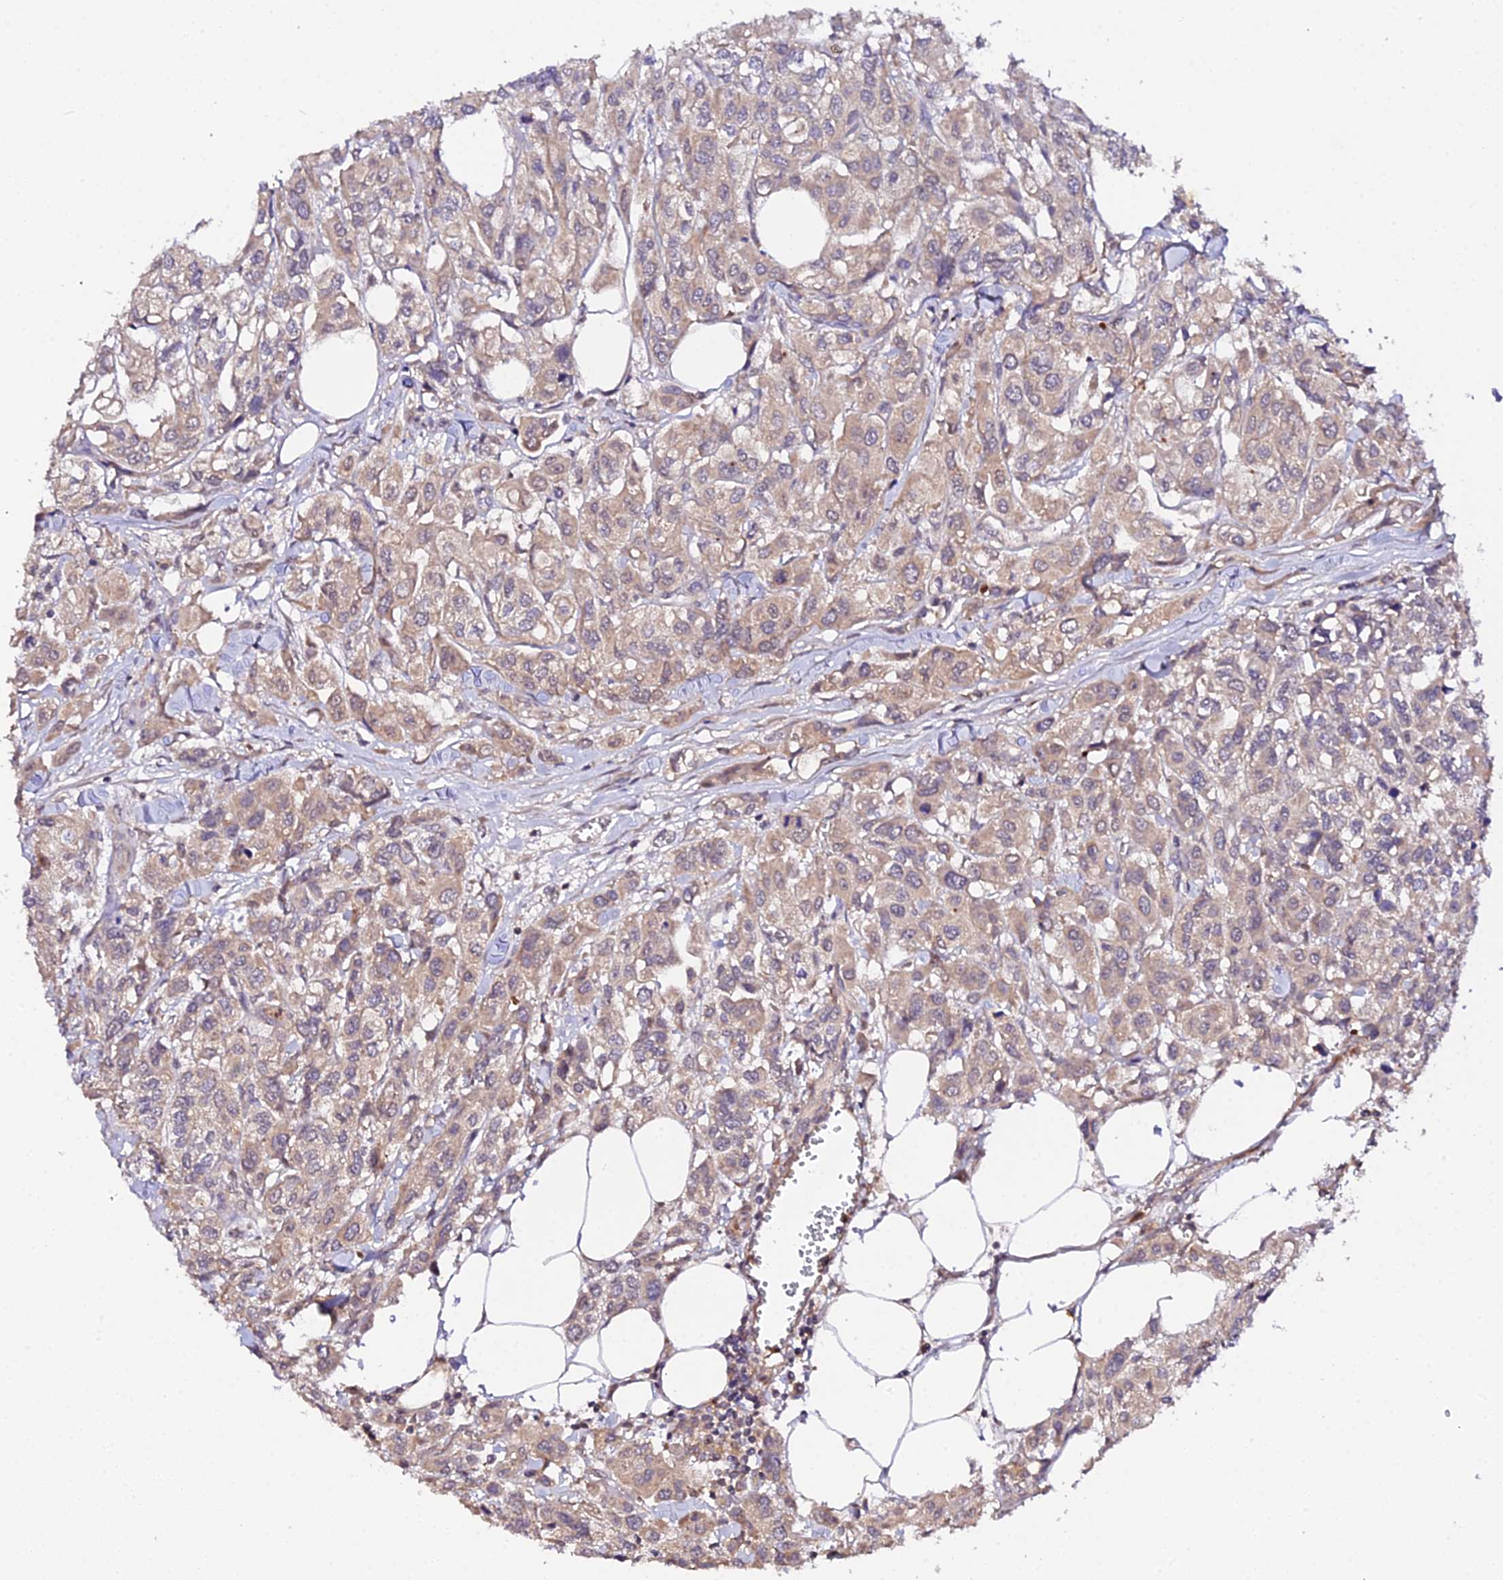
{"staining": {"intensity": "weak", "quantity": ">75%", "location": "cytoplasmic/membranous"}, "tissue": "urothelial cancer", "cell_type": "Tumor cells", "image_type": "cancer", "snomed": [{"axis": "morphology", "description": "Urothelial carcinoma, High grade"}, {"axis": "topography", "description": "Urinary bladder"}], "caption": "A photomicrograph of human urothelial cancer stained for a protein demonstrates weak cytoplasmic/membranous brown staining in tumor cells. (Brightfield microscopy of DAB IHC at high magnification).", "gene": "TRIM26", "patient": {"sex": "male", "age": 67}}